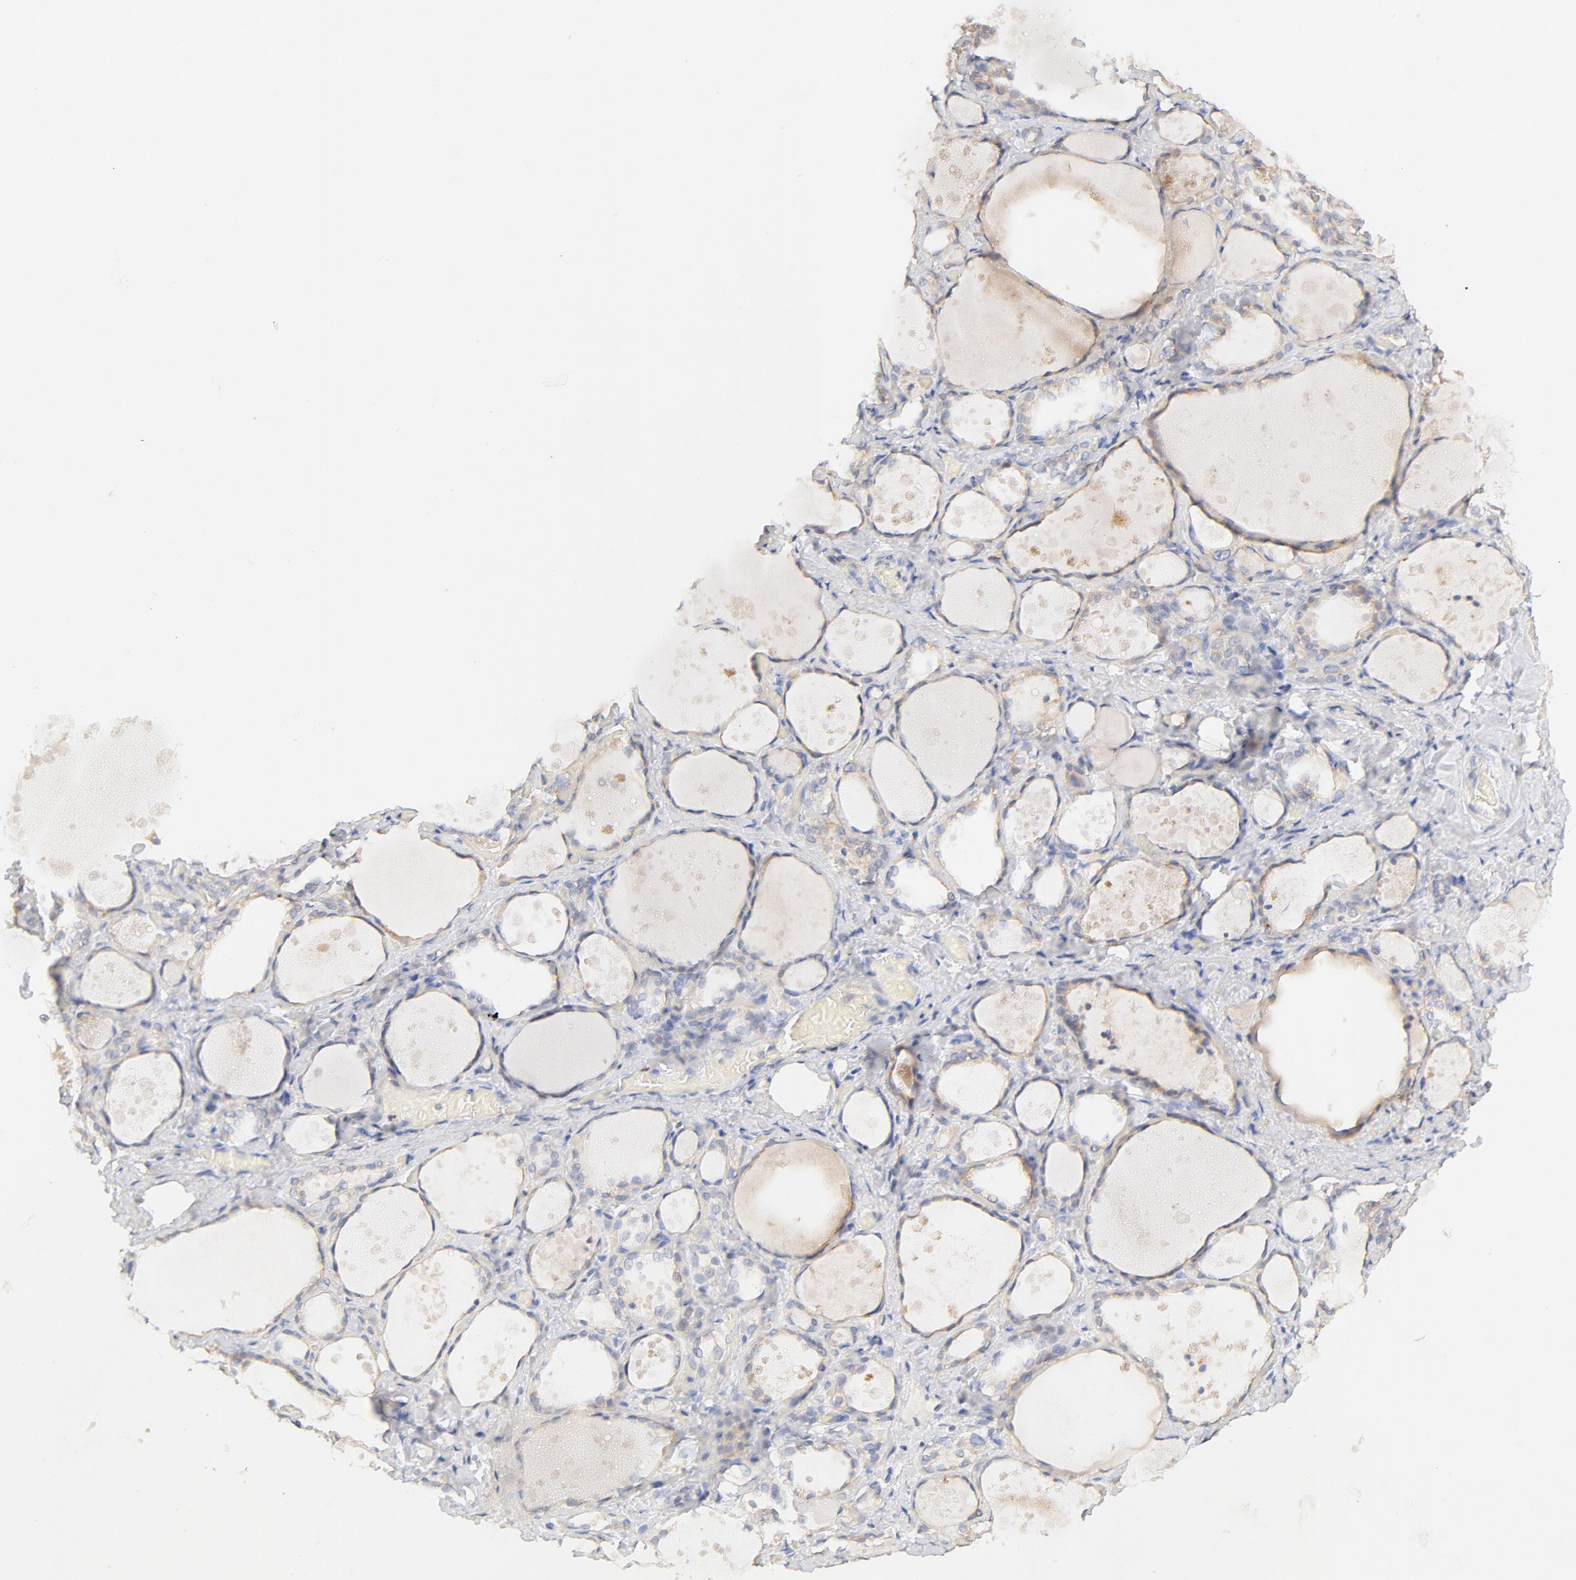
{"staining": {"intensity": "negative", "quantity": "none", "location": "none"}, "tissue": "thyroid gland", "cell_type": "Glandular cells", "image_type": "normal", "snomed": [{"axis": "morphology", "description": "Normal tissue, NOS"}, {"axis": "topography", "description": "Thyroid gland"}], "caption": "Immunohistochemistry of unremarkable human thyroid gland shows no positivity in glandular cells.", "gene": "MTERF2", "patient": {"sex": "female", "age": 75}}